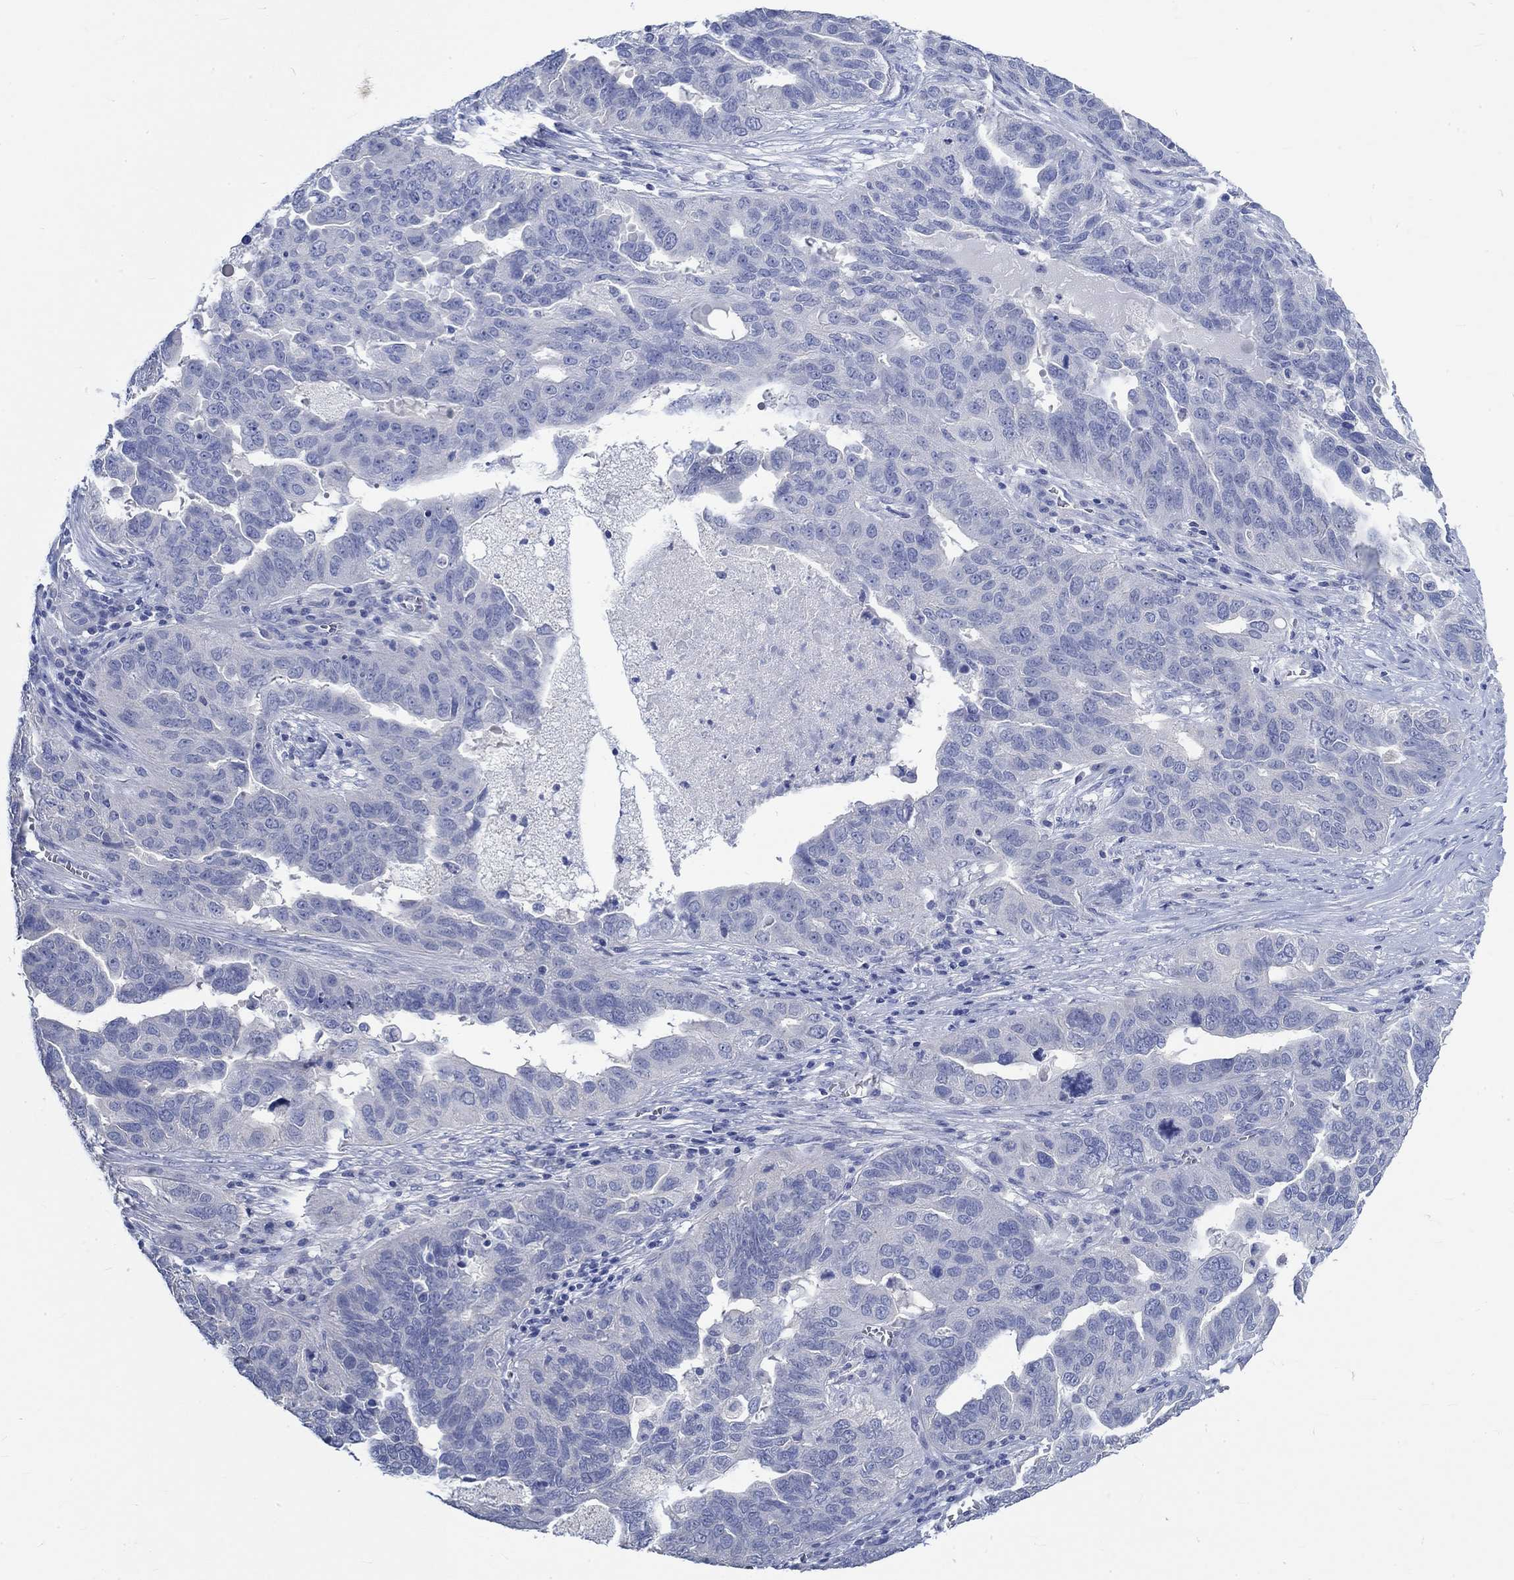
{"staining": {"intensity": "negative", "quantity": "none", "location": "none"}, "tissue": "ovarian cancer", "cell_type": "Tumor cells", "image_type": "cancer", "snomed": [{"axis": "morphology", "description": "Carcinoma, endometroid"}, {"axis": "topography", "description": "Soft tissue"}, {"axis": "topography", "description": "Ovary"}], "caption": "This image is of ovarian endometroid carcinoma stained with immunohistochemistry (IHC) to label a protein in brown with the nuclei are counter-stained blue. There is no expression in tumor cells.", "gene": "KCNA1", "patient": {"sex": "female", "age": 52}}